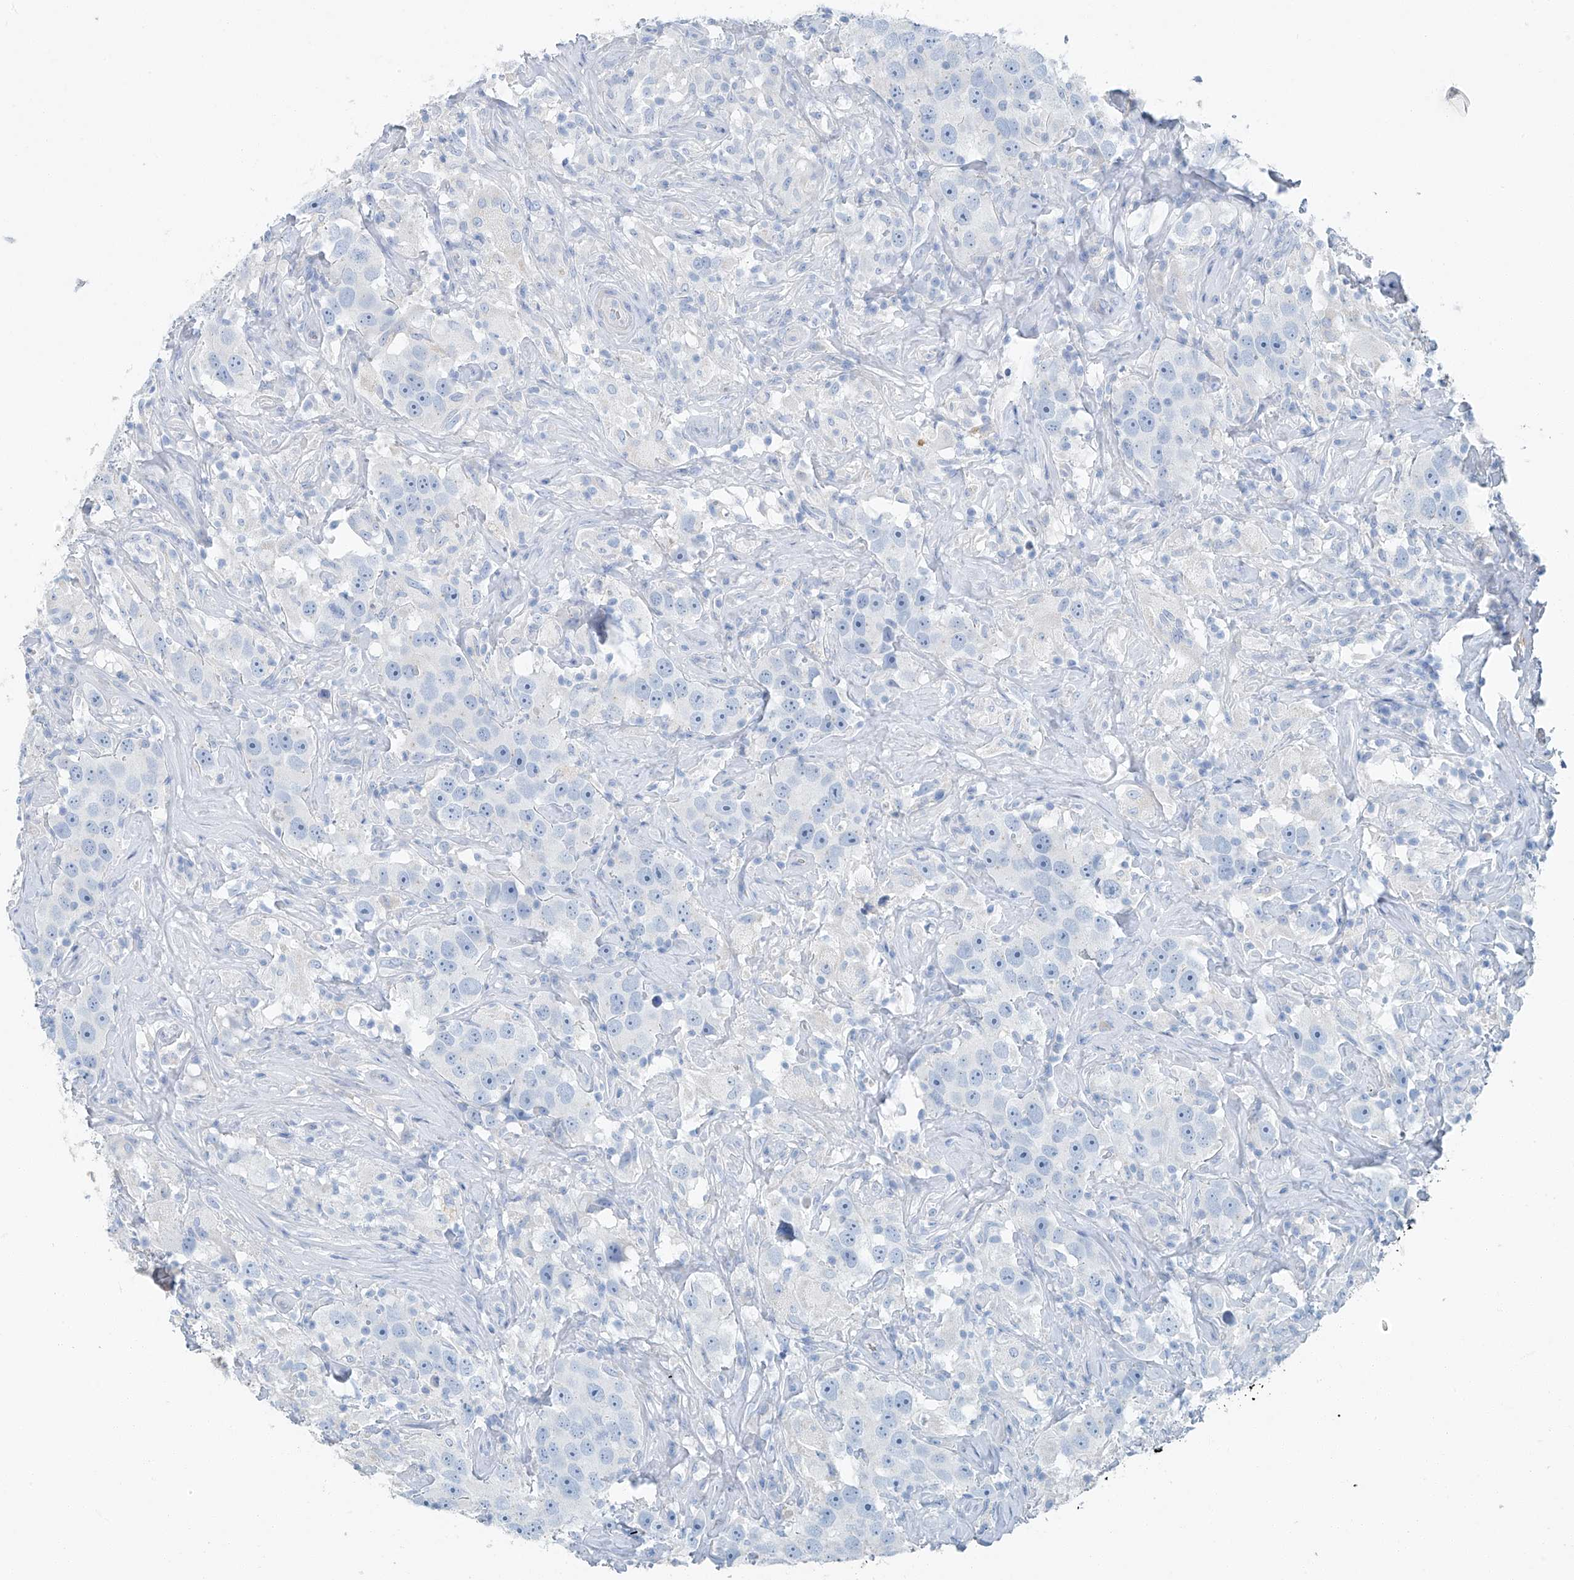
{"staining": {"intensity": "negative", "quantity": "none", "location": "none"}, "tissue": "testis cancer", "cell_type": "Tumor cells", "image_type": "cancer", "snomed": [{"axis": "morphology", "description": "Seminoma, NOS"}, {"axis": "topography", "description": "Testis"}], "caption": "Immunohistochemistry micrograph of neoplastic tissue: seminoma (testis) stained with DAB (3,3'-diaminobenzidine) demonstrates no significant protein positivity in tumor cells.", "gene": "C1orf87", "patient": {"sex": "male", "age": 49}}